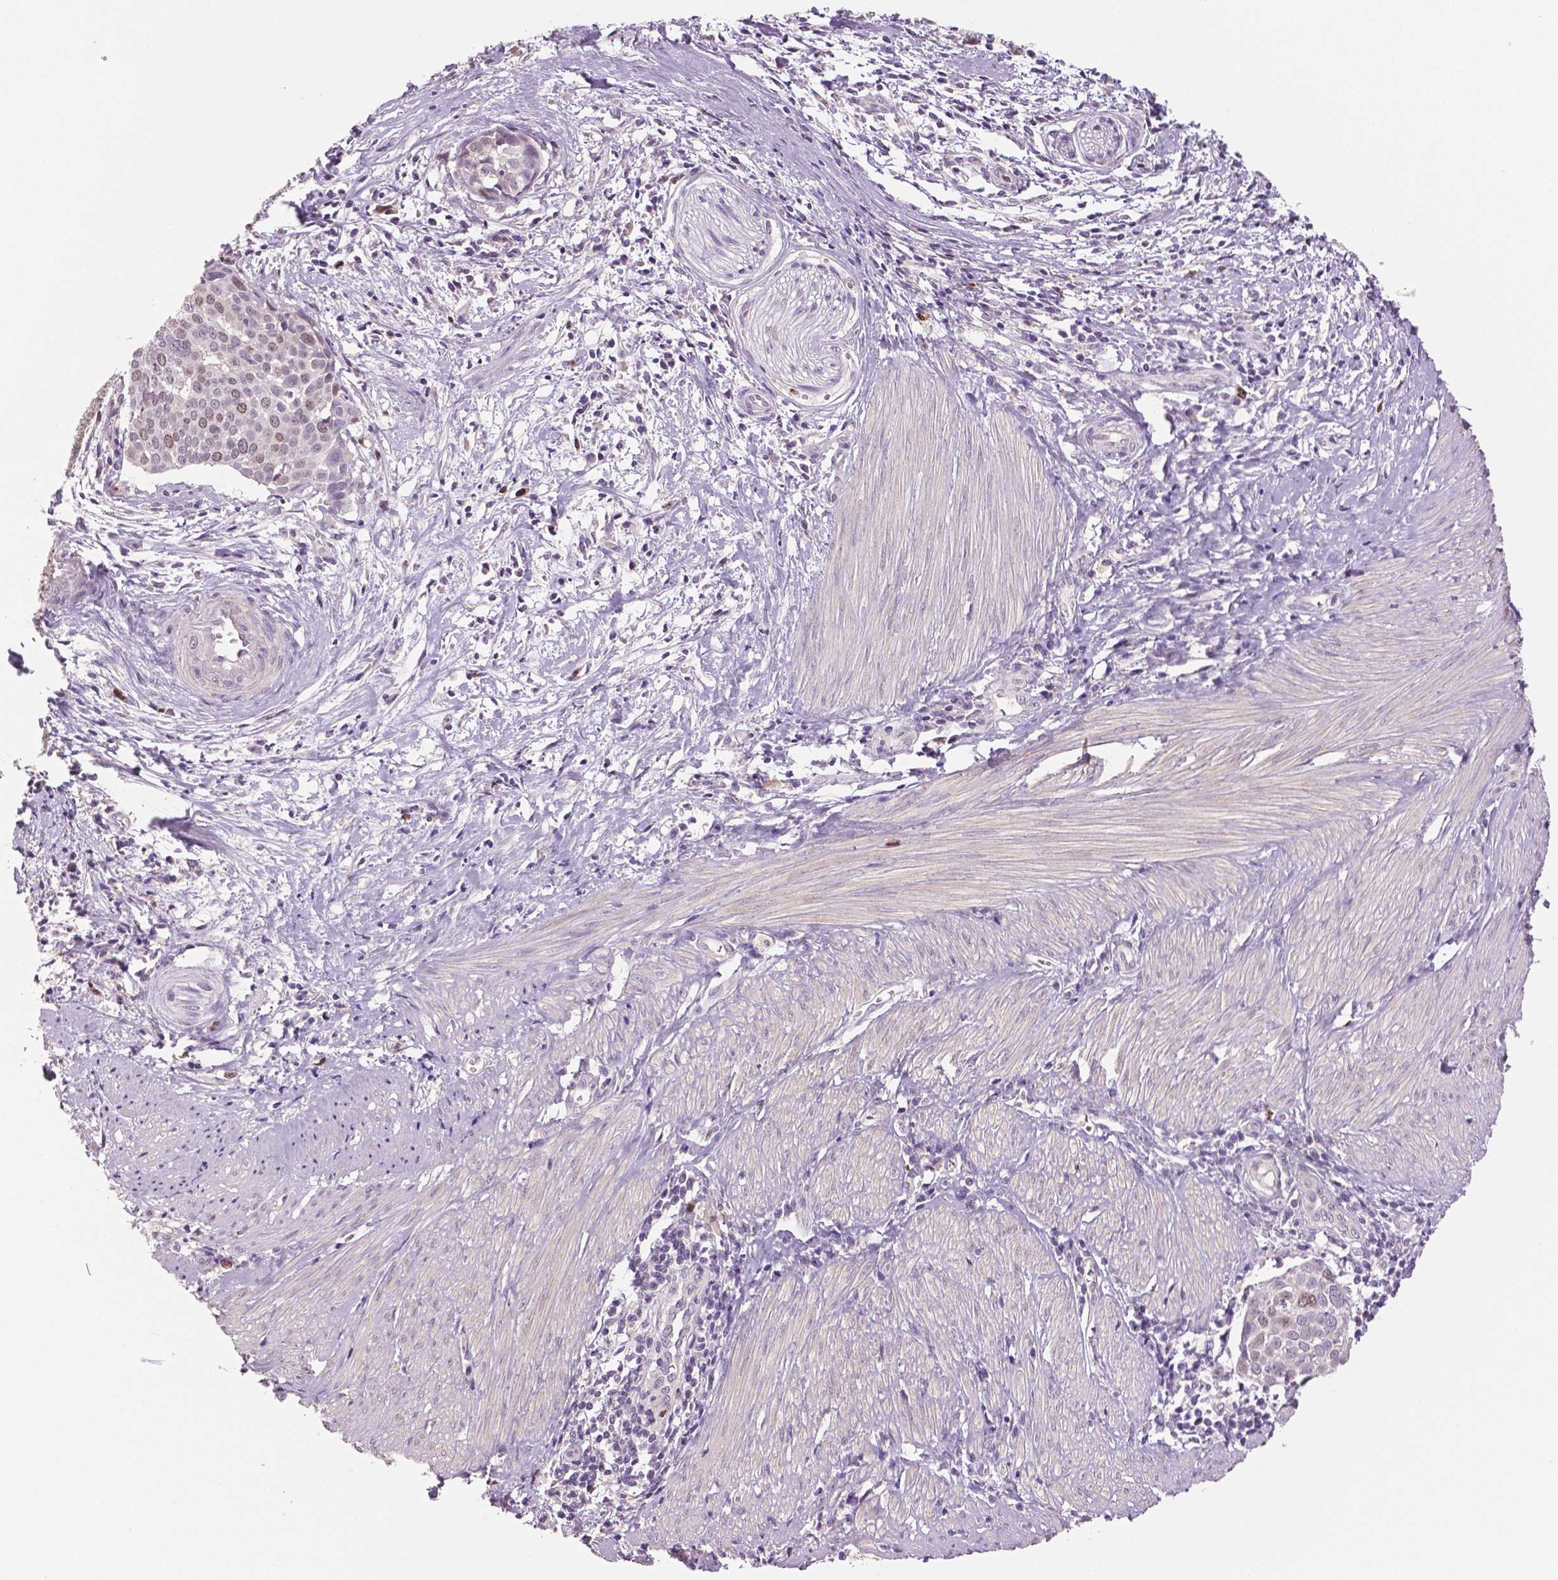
{"staining": {"intensity": "moderate", "quantity": "25%-75%", "location": "nuclear"}, "tissue": "cervical cancer", "cell_type": "Tumor cells", "image_type": "cancer", "snomed": [{"axis": "morphology", "description": "Squamous cell carcinoma, NOS"}, {"axis": "topography", "description": "Cervix"}], "caption": "Squamous cell carcinoma (cervical) tissue displays moderate nuclear expression in approximately 25%-75% of tumor cells The protein of interest is stained brown, and the nuclei are stained in blue (DAB (3,3'-diaminobenzidine) IHC with brightfield microscopy, high magnification).", "gene": "MKI67", "patient": {"sex": "female", "age": 39}}